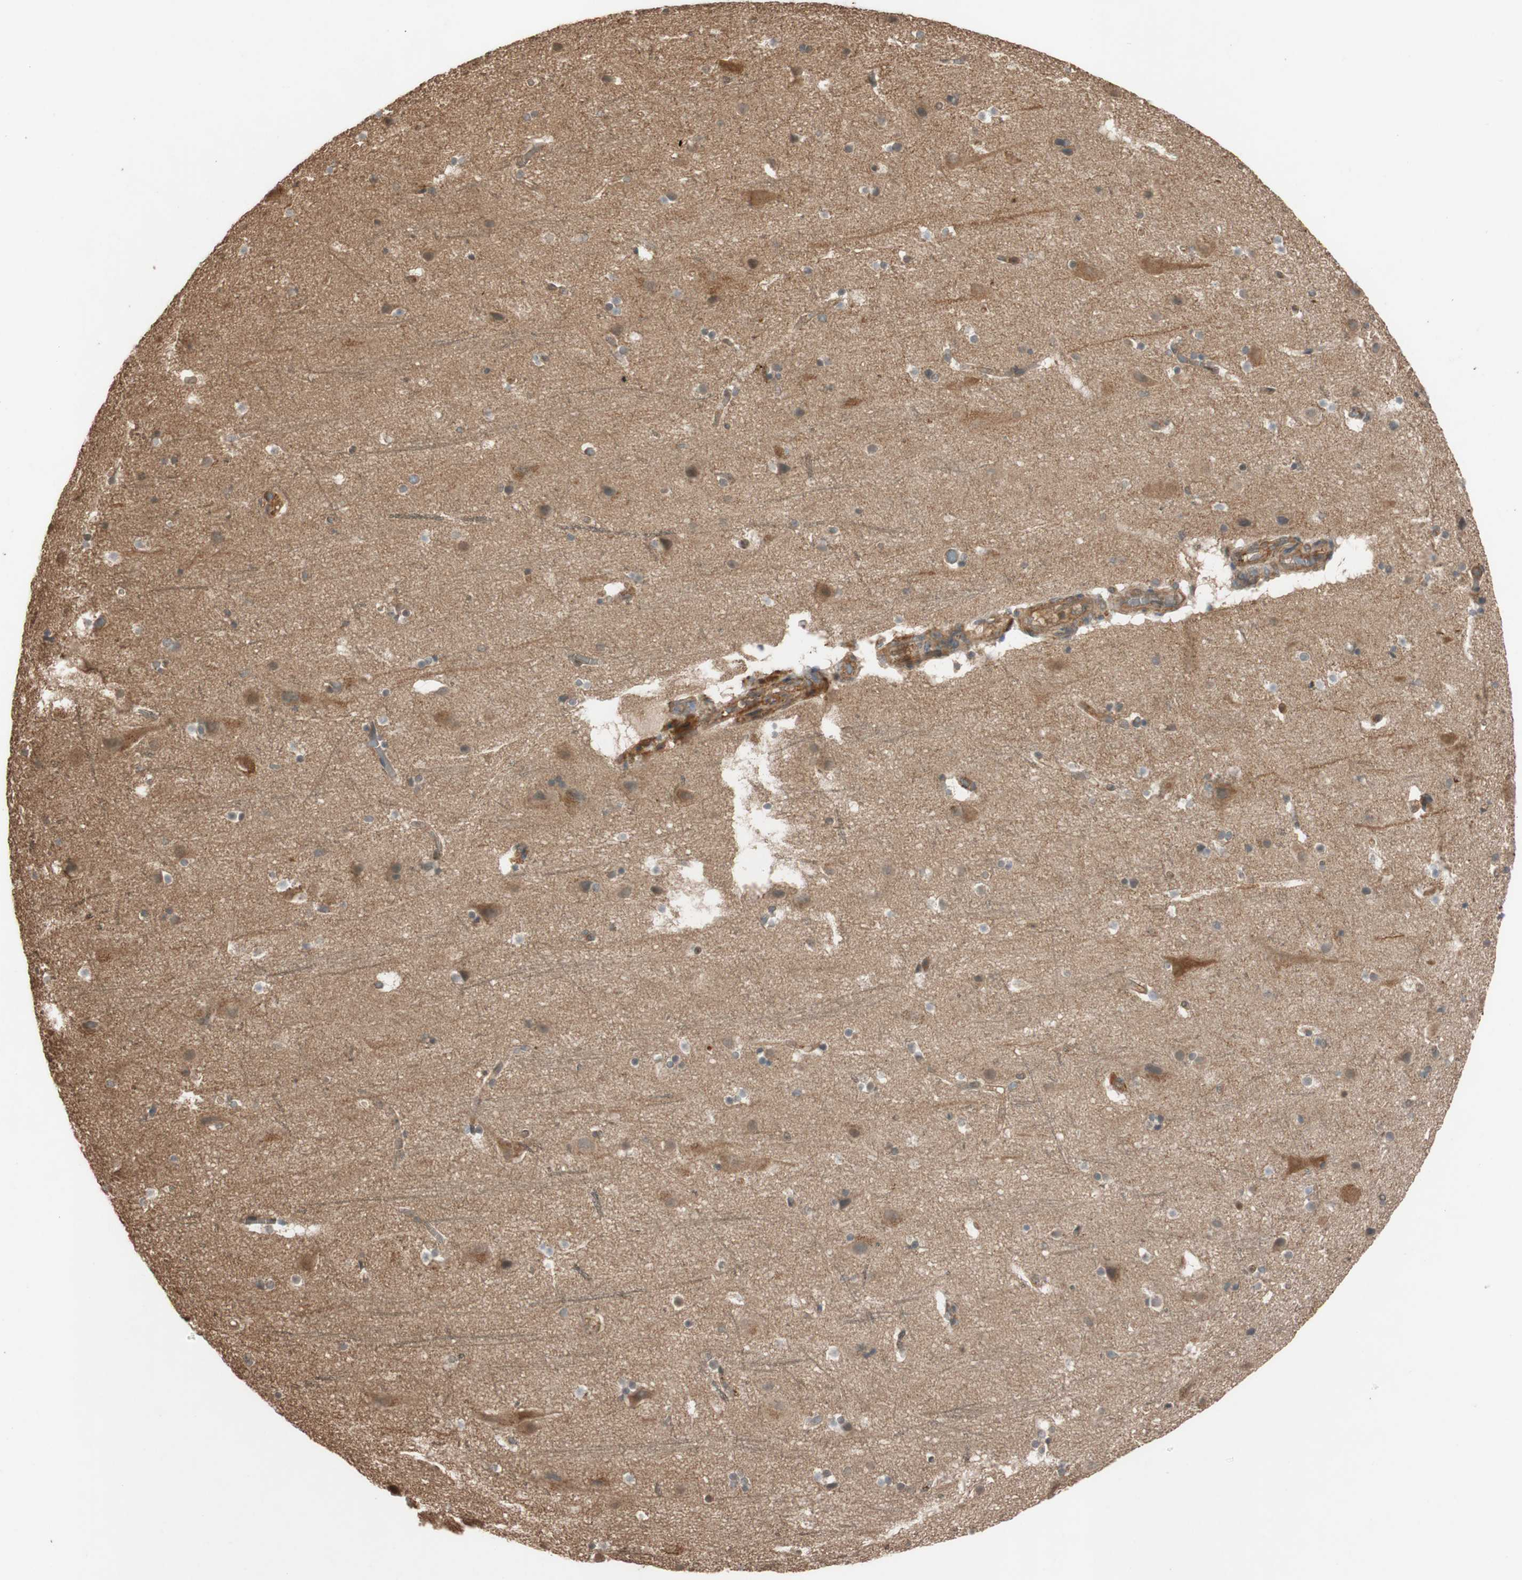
{"staining": {"intensity": "moderate", "quantity": ">75%", "location": "cytoplasmic/membranous"}, "tissue": "cerebral cortex", "cell_type": "Endothelial cells", "image_type": "normal", "snomed": [{"axis": "morphology", "description": "Normal tissue, NOS"}, {"axis": "topography", "description": "Cerebral cortex"}], "caption": "High-magnification brightfield microscopy of benign cerebral cortex stained with DAB (3,3'-diaminobenzidine) (brown) and counterstained with hematoxylin (blue). endothelial cells exhibit moderate cytoplasmic/membranous positivity is seen in approximately>75% of cells. The protein is stained brown, and the nuclei are stained in blue (DAB IHC with brightfield microscopy, high magnification).", "gene": "EPHA8", "patient": {"sex": "male", "age": 45}}